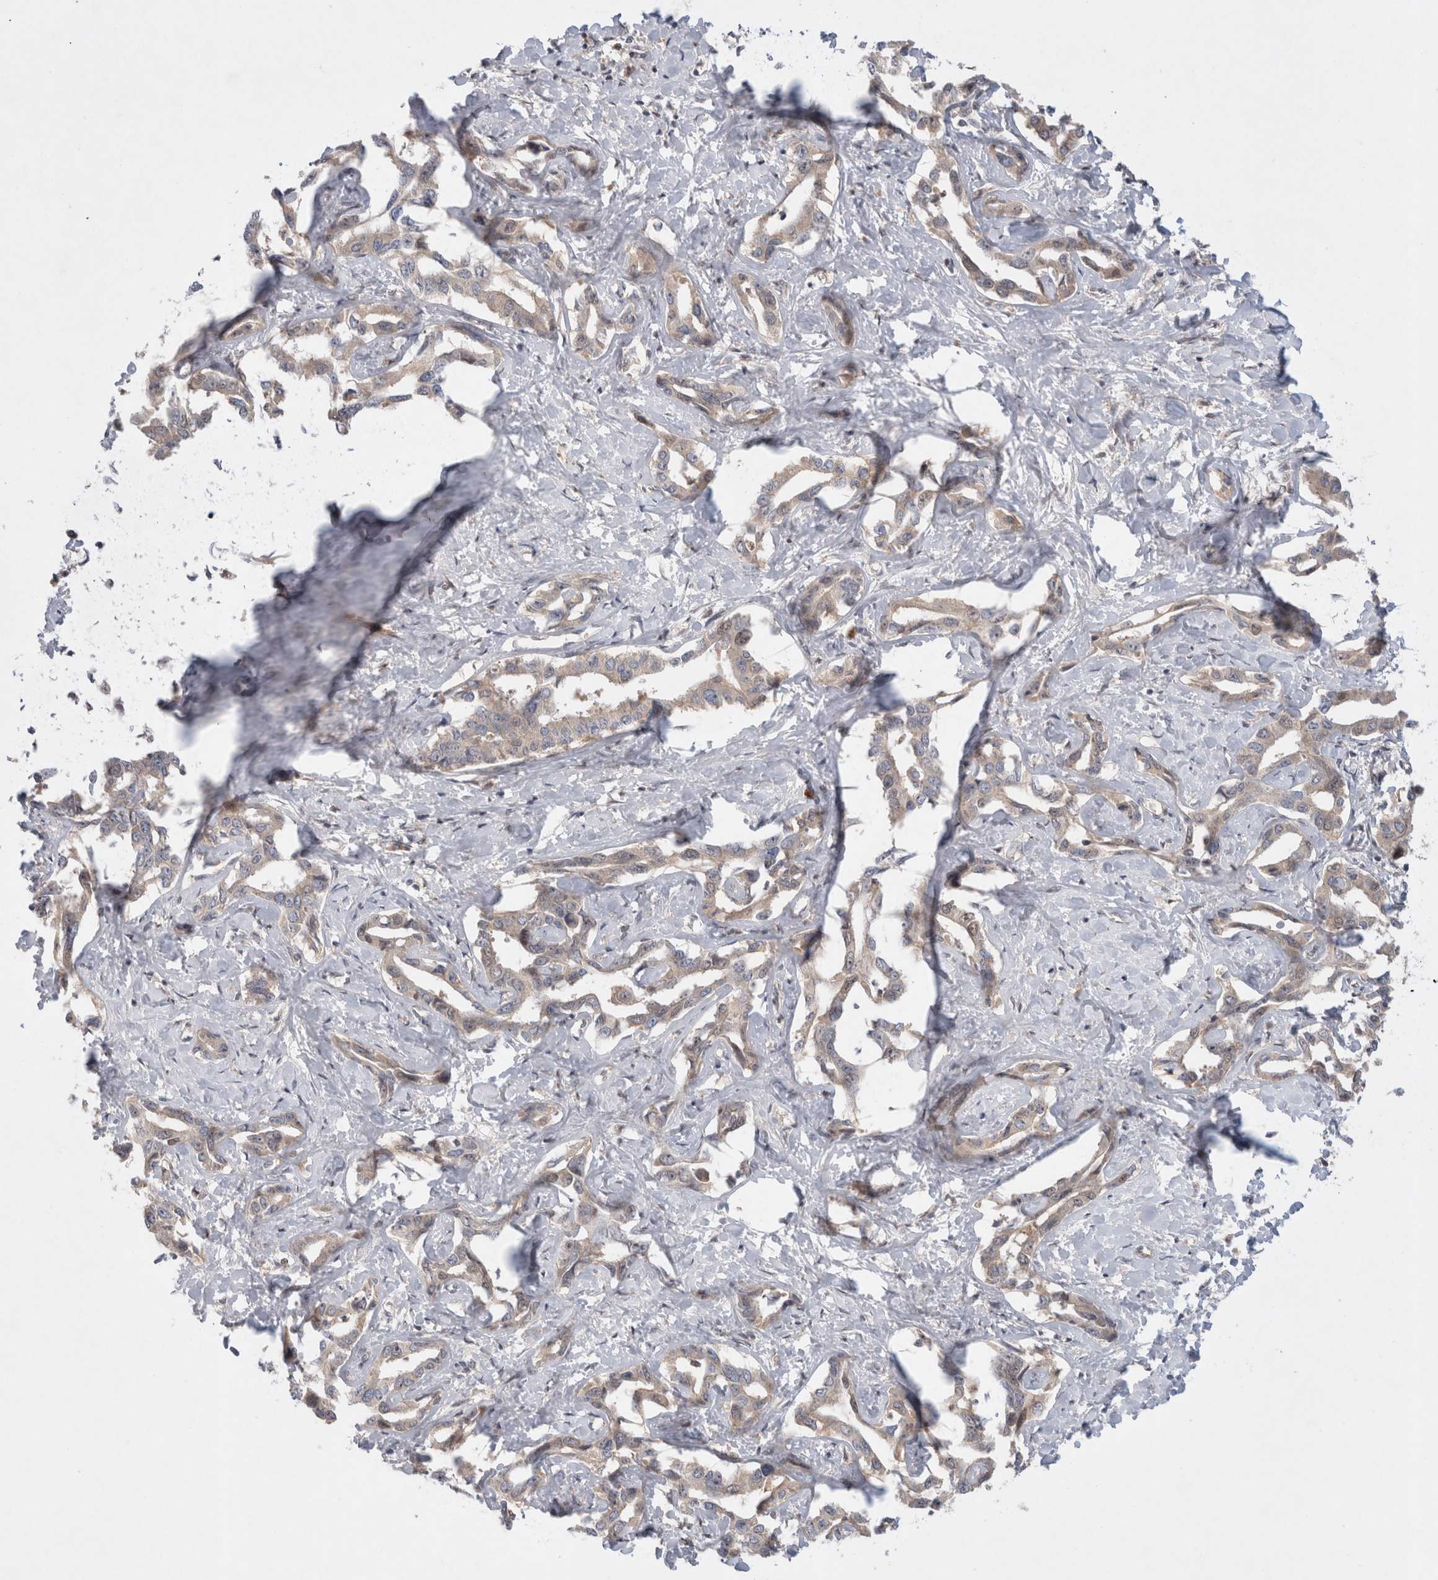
{"staining": {"intensity": "weak", "quantity": ">75%", "location": "cytoplasmic/membranous"}, "tissue": "liver cancer", "cell_type": "Tumor cells", "image_type": "cancer", "snomed": [{"axis": "morphology", "description": "Cholangiocarcinoma"}, {"axis": "topography", "description": "Liver"}], "caption": "There is low levels of weak cytoplasmic/membranous expression in tumor cells of liver cholangiocarcinoma, as demonstrated by immunohistochemical staining (brown color).", "gene": "HTT", "patient": {"sex": "male", "age": 59}}